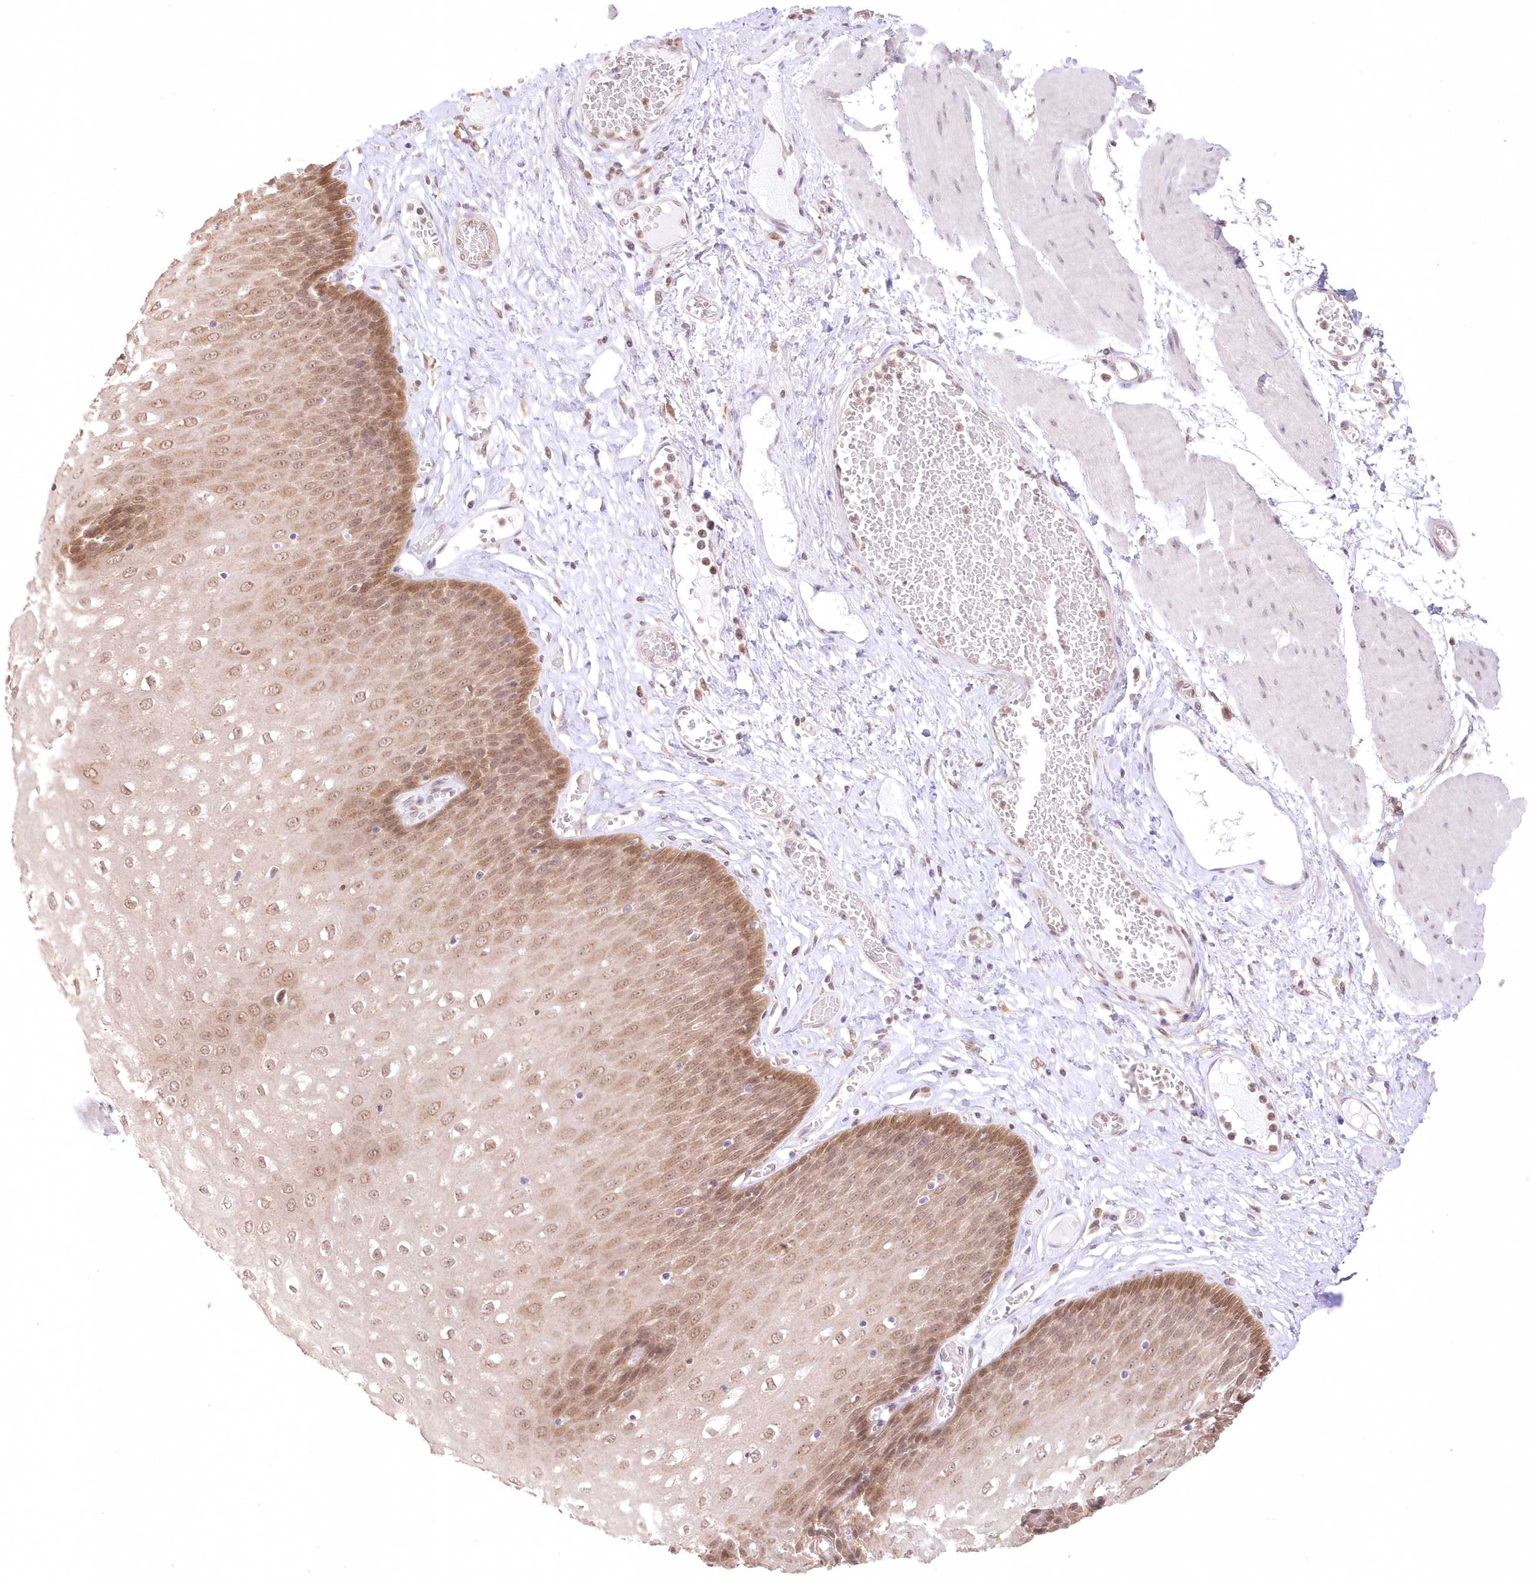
{"staining": {"intensity": "moderate", "quantity": ">75%", "location": "cytoplasmic/membranous,nuclear"}, "tissue": "esophagus", "cell_type": "Squamous epithelial cells", "image_type": "normal", "snomed": [{"axis": "morphology", "description": "Normal tissue, NOS"}, {"axis": "topography", "description": "Esophagus"}], "caption": "Protein positivity by immunohistochemistry exhibits moderate cytoplasmic/membranous,nuclear staining in approximately >75% of squamous epithelial cells in normal esophagus.", "gene": "RNPEP", "patient": {"sex": "male", "age": 60}}